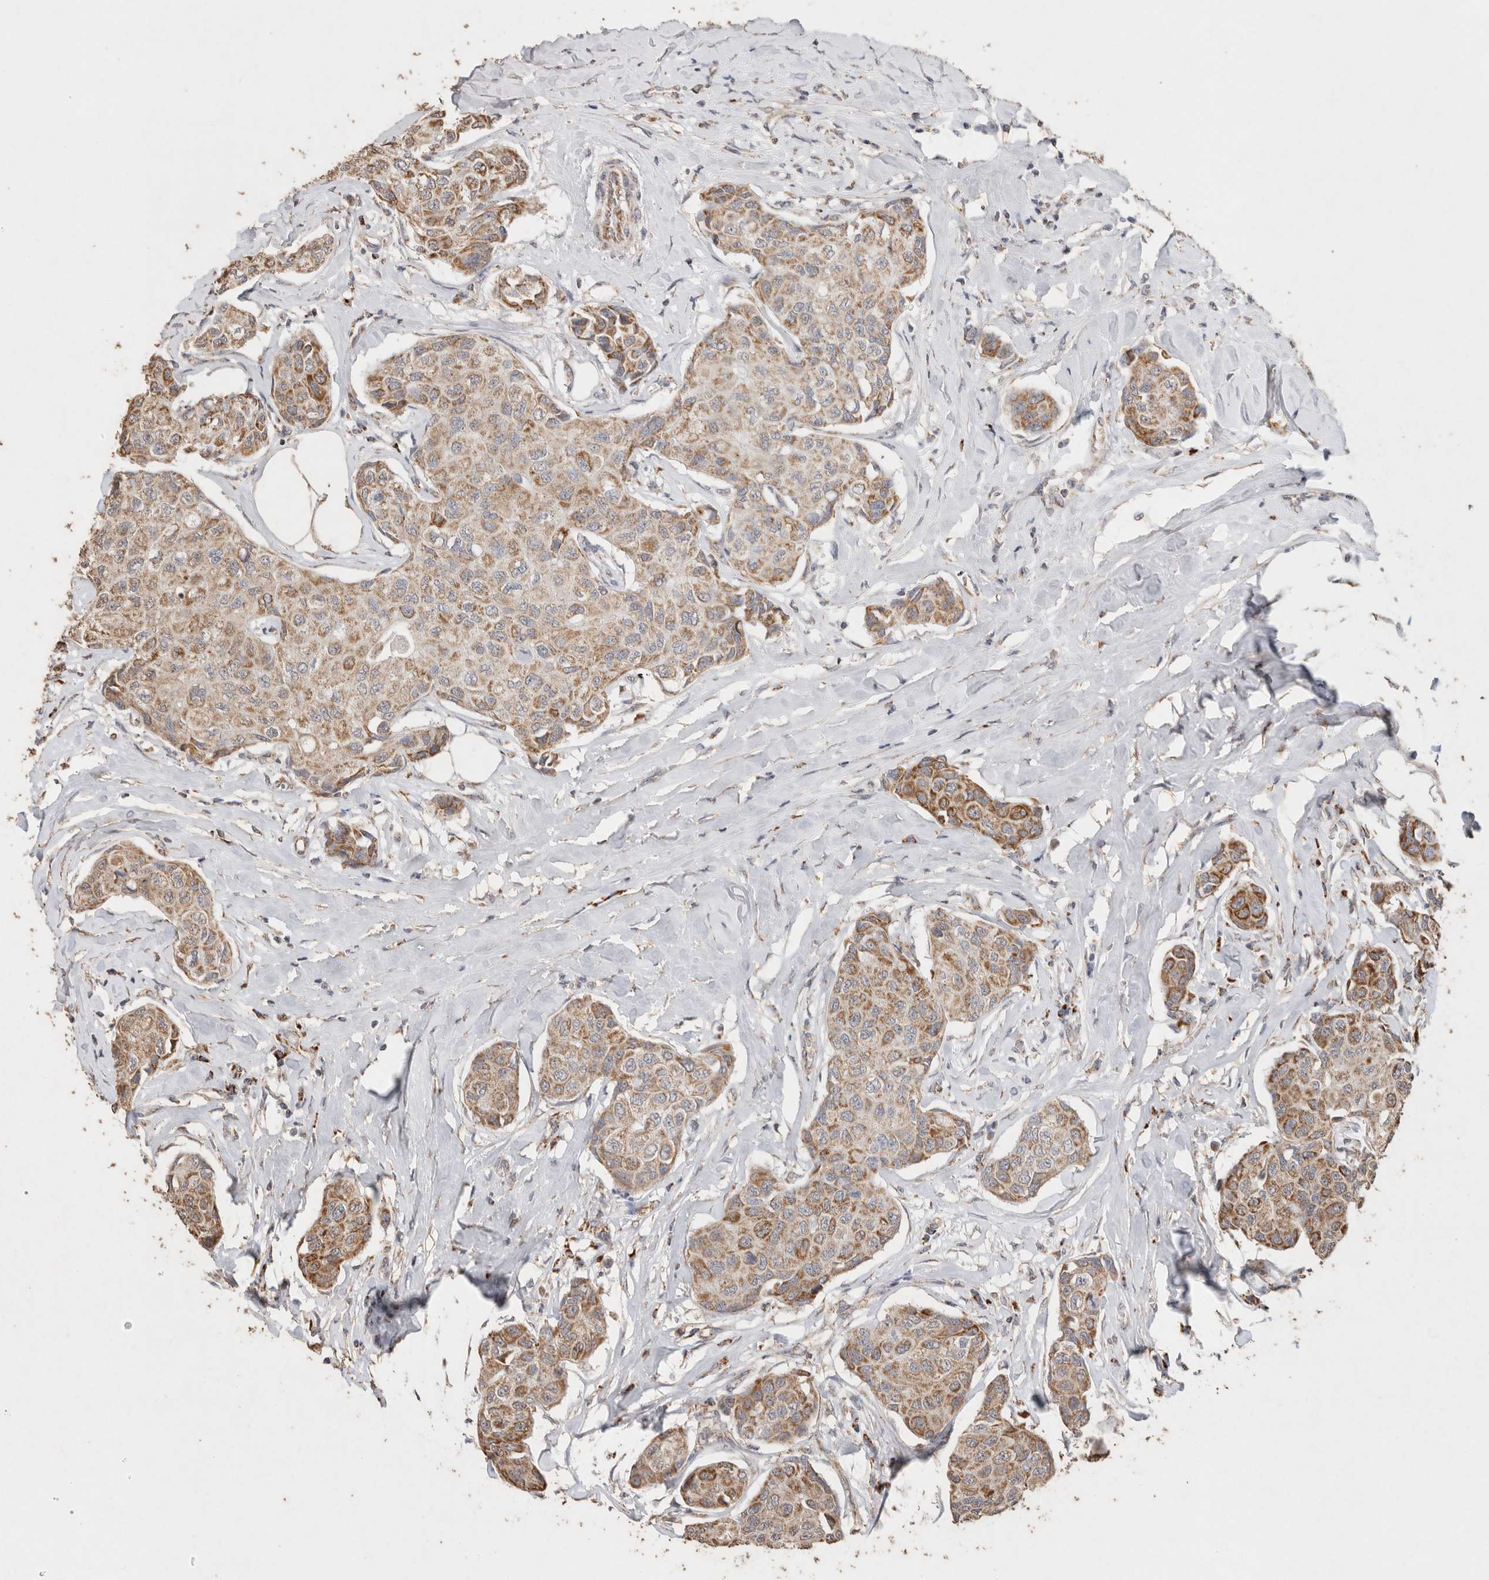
{"staining": {"intensity": "moderate", "quantity": ">75%", "location": "cytoplasmic/membranous"}, "tissue": "breast cancer", "cell_type": "Tumor cells", "image_type": "cancer", "snomed": [{"axis": "morphology", "description": "Duct carcinoma"}, {"axis": "topography", "description": "Breast"}], "caption": "IHC photomicrograph of neoplastic tissue: intraductal carcinoma (breast) stained using immunohistochemistry (IHC) demonstrates medium levels of moderate protein expression localized specifically in the cytoplasmic/membranous of tumor cells, appearing as a cytoplasmic/membranous brown color.", "gene": "ACADM", "patient": {"sex": "female", "age": 80}}